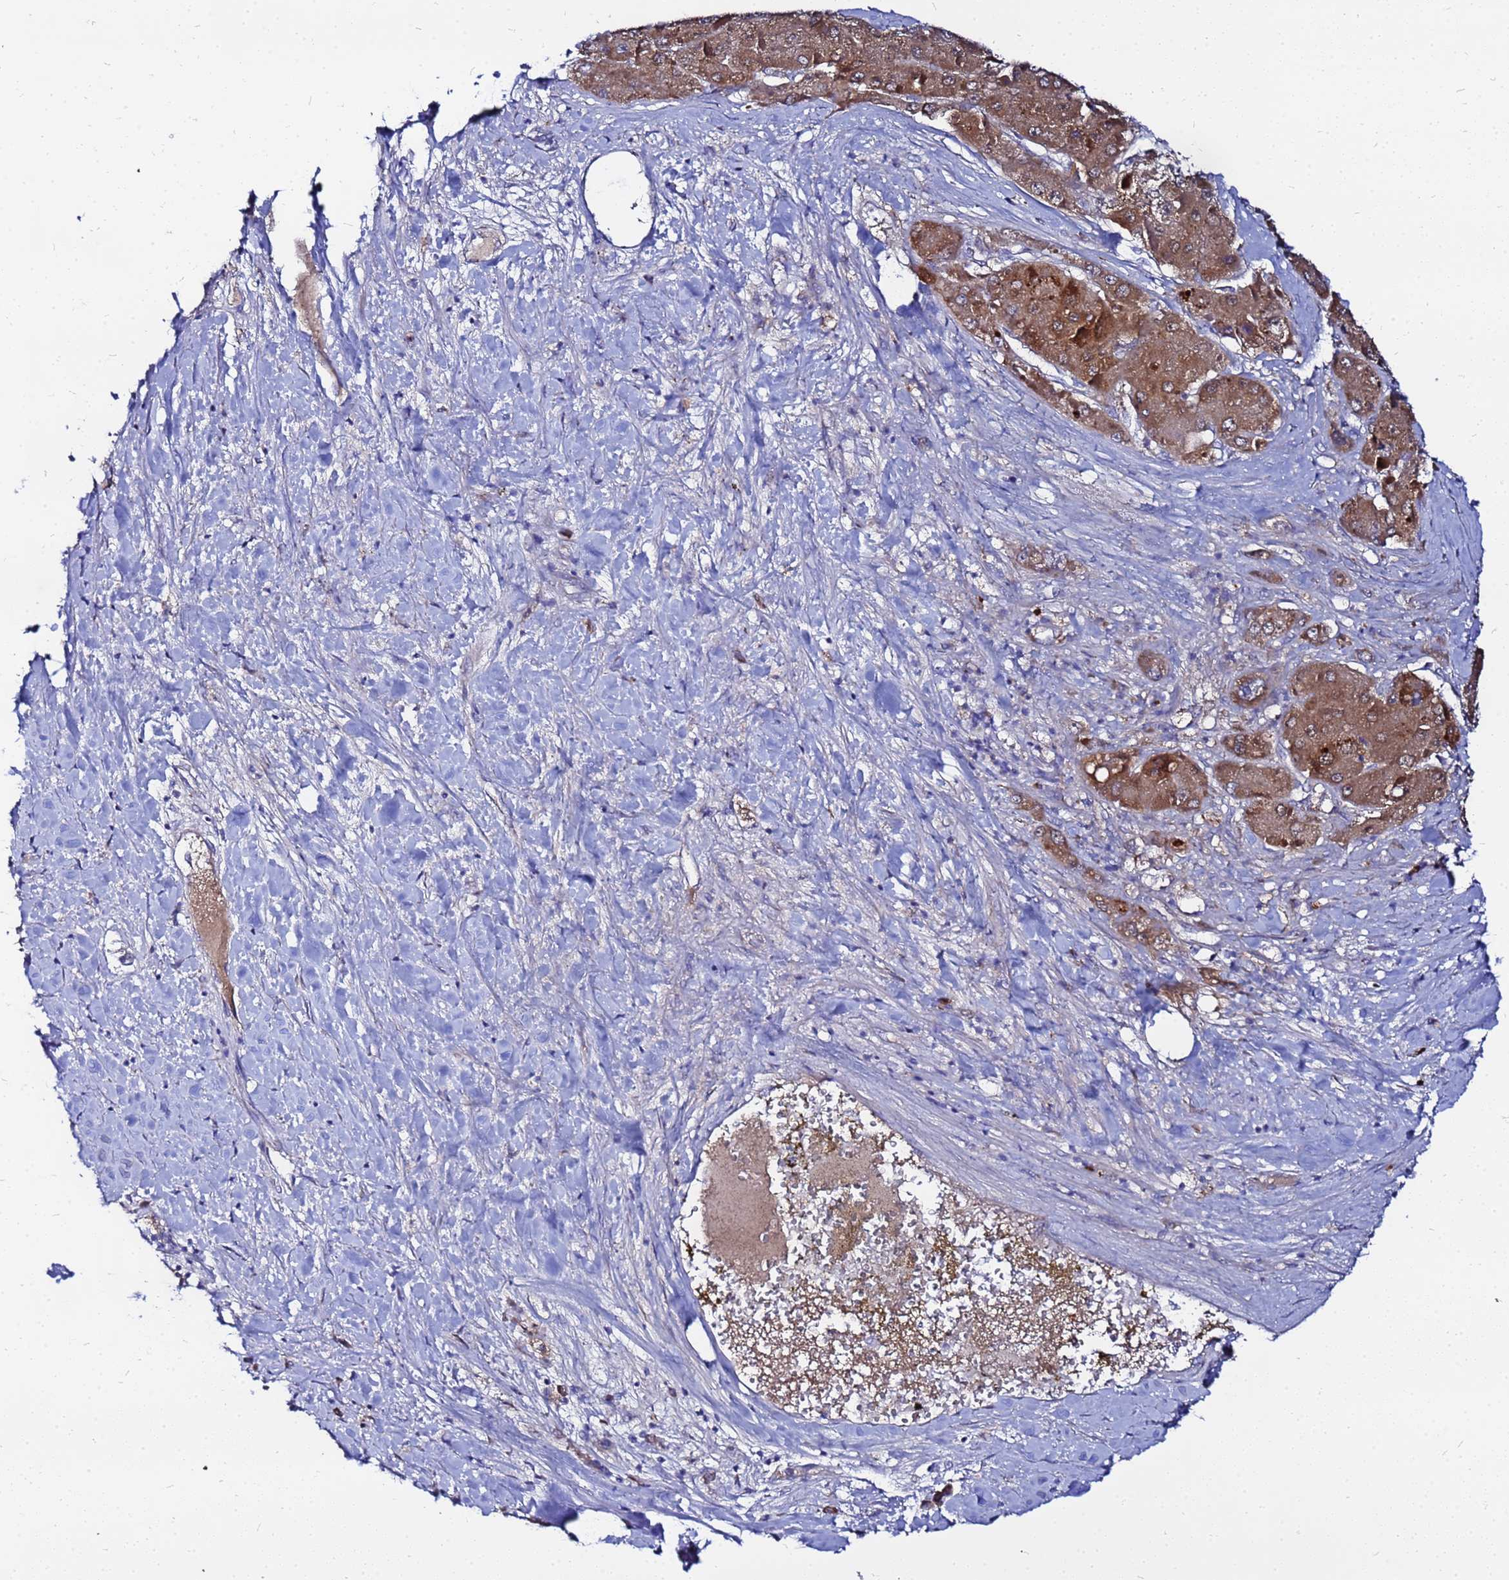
{"staining": {"intensity": "moderate", "quantity": ">75%", "location": "cytoplasmic/membranous"}, "tissue": "liver cancer", "cell_type": "Tumor cells", "image_type": "cancer", "snomed": [{"axis": "morphology", "description": "Carcinoma, Hepatocellular, NOS"}, {"axis": "topography", "description": "Liver"}], "caption": "Human liver cancer (hepatocellular carcinoma) stained for a protein (brown) exhibits moderate cytoplasmic/membranous positive staining in about >75% of tumor cells.", "gene": "FAHD2A", "patient": {"sex": "female", "age": 73}}